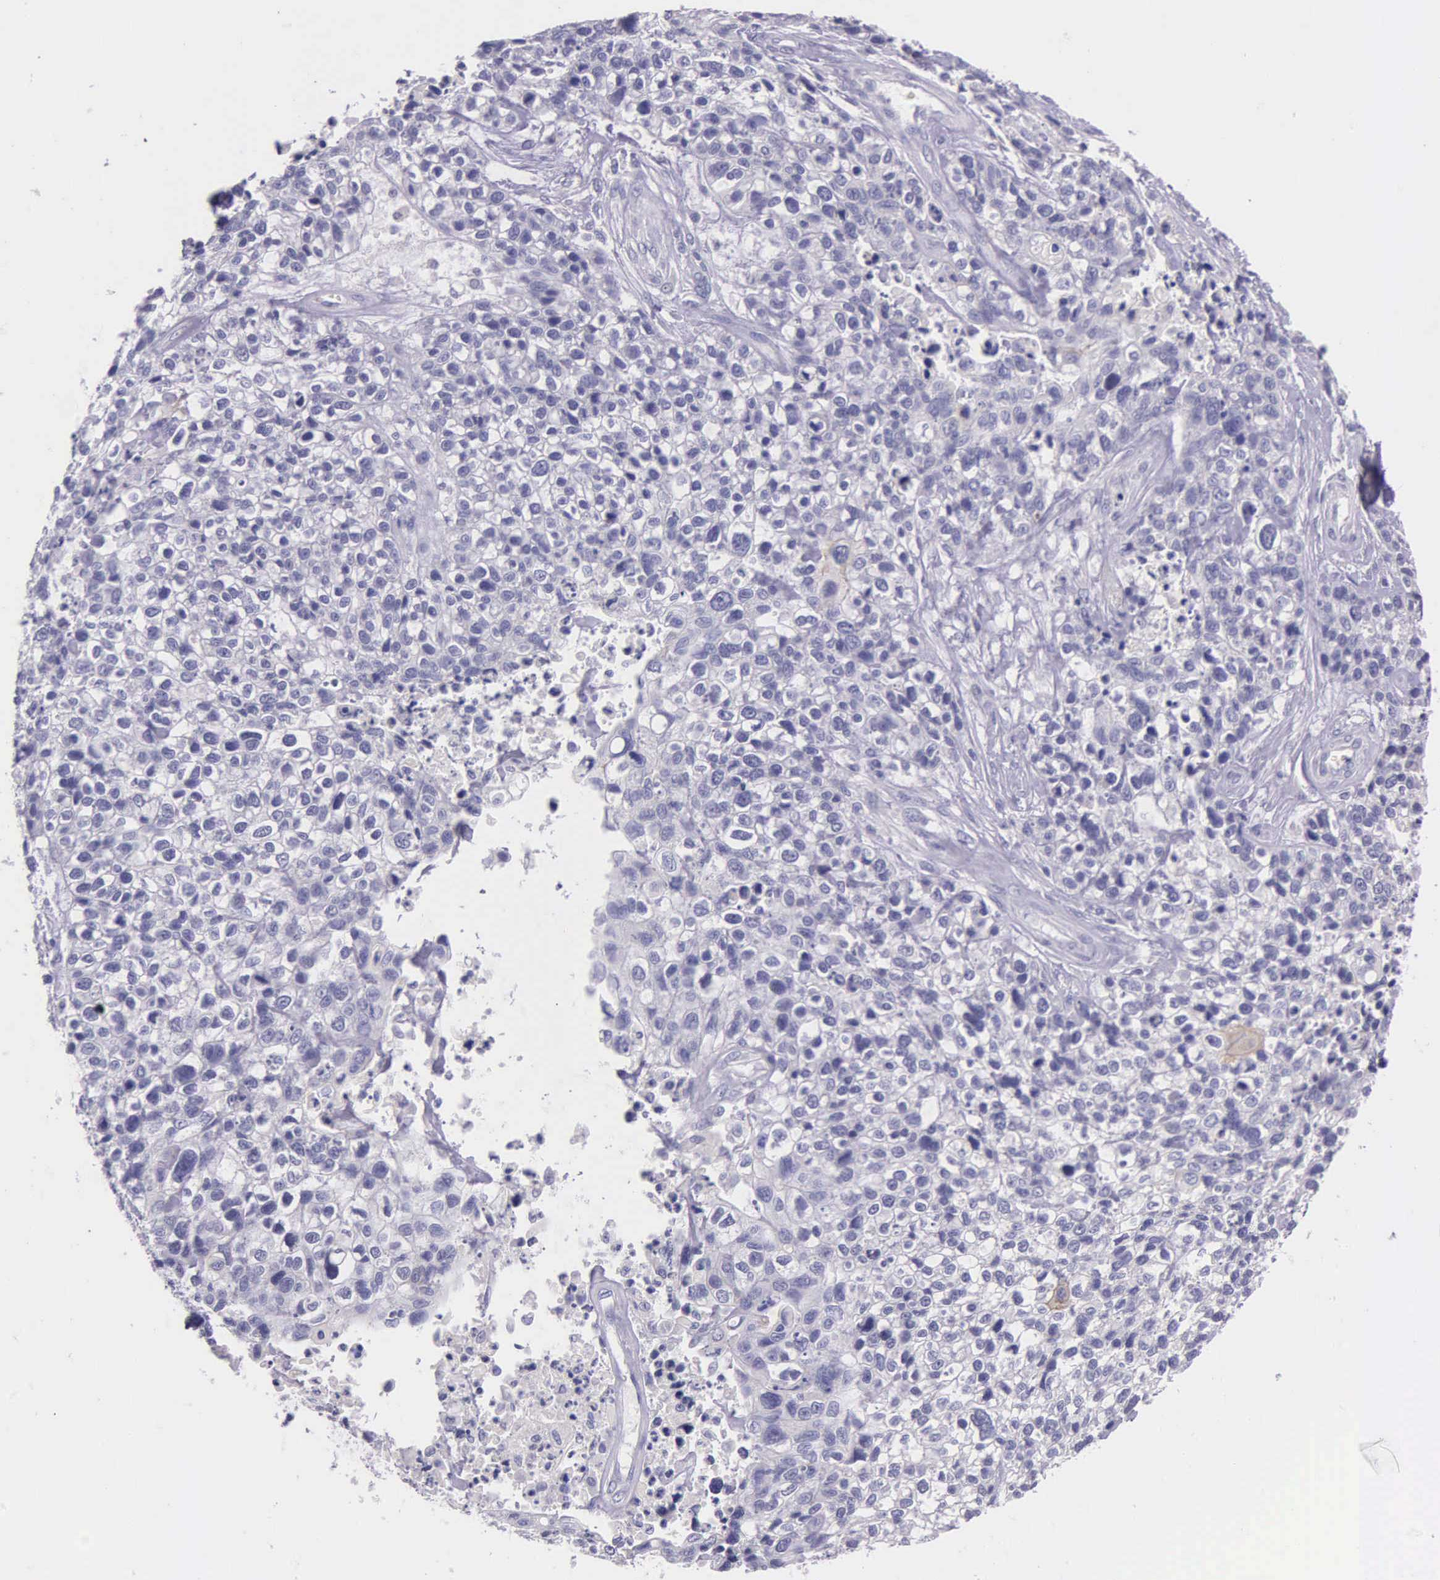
{"staining": {"intensity": "negative", "quantity": "none", "location": "none"}, "tissue": "lung cancer", "cell_type": "Tumor cells", "image_type": "cancer", "snomed": [{"axis": "morphology", "description": "Squamous cell carcinoma, NOS"}, {"axis": "topography", "description": "Lymph node"}, {"axis": "topography", "description": "Lung"}], "caption": "Human lung squamous cell carcinoma stained for a protein using IHC reveals no expression in tumor cells.", "gene": "THSD7A", "patient": {"sex": "male", "age": 74}}